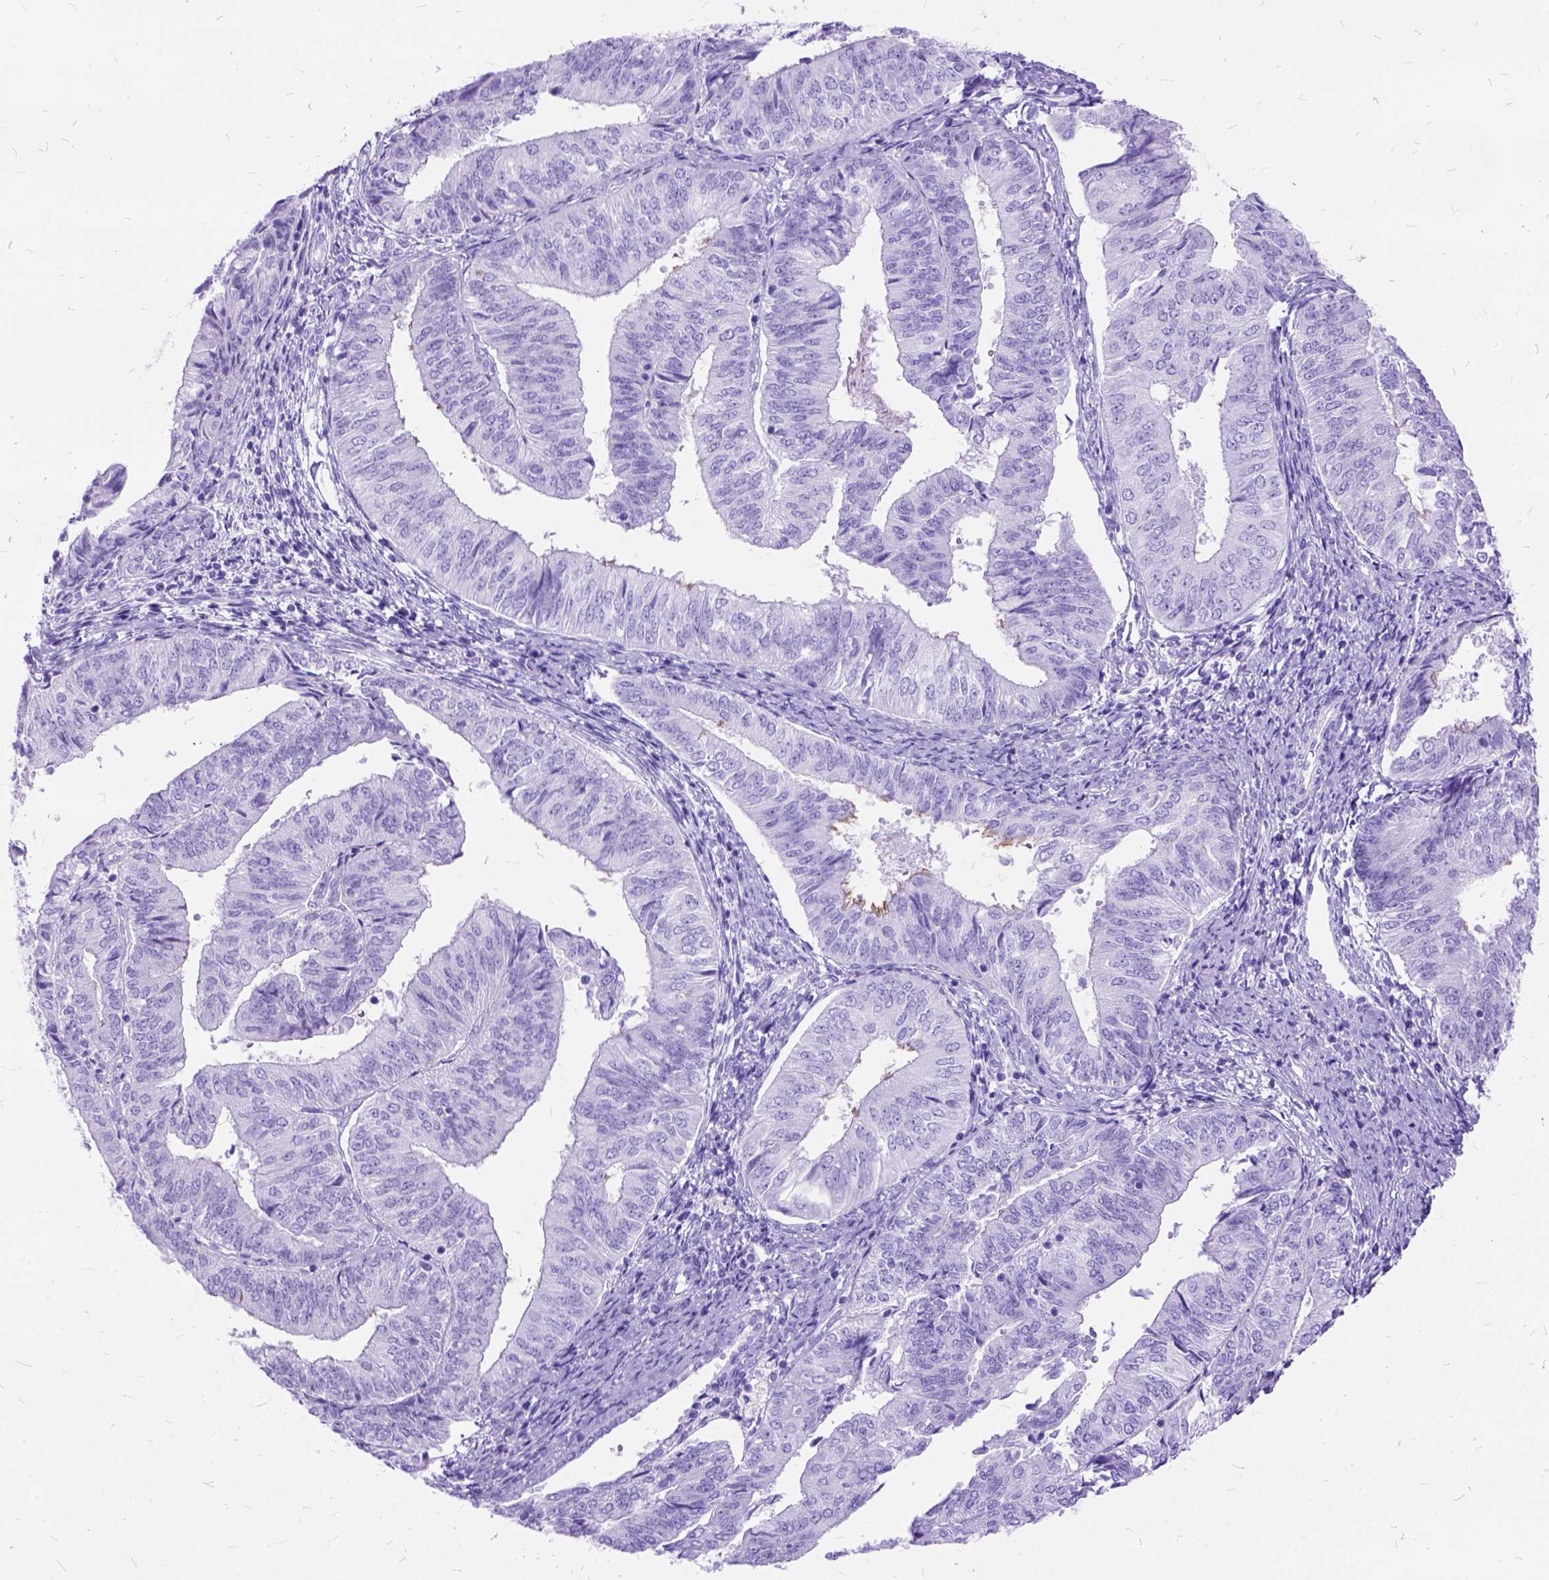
{"staining": {"intensity": "negative", "quantity": "none", "location": "none"}, "tissue": "endometrial cancer", "cell_type": "Tumor cells", "image_type": "cancer", "snomed": [{"axis": "morphology", "description": "Adenocarcinoma, NOS"}, {"axis": "topography", "description": "Endometrium"}], "caption": "An IHC histopathology image of endometrial cancer is shown. There is no staining in tumor cells of endometrial cancer. (DAB (3,3'-diaminobenzidine) immunohistochemistry with hematoxylin counter stain).", "gene": "DNAH2", "patient": {"sex": "female", "age": 58}}